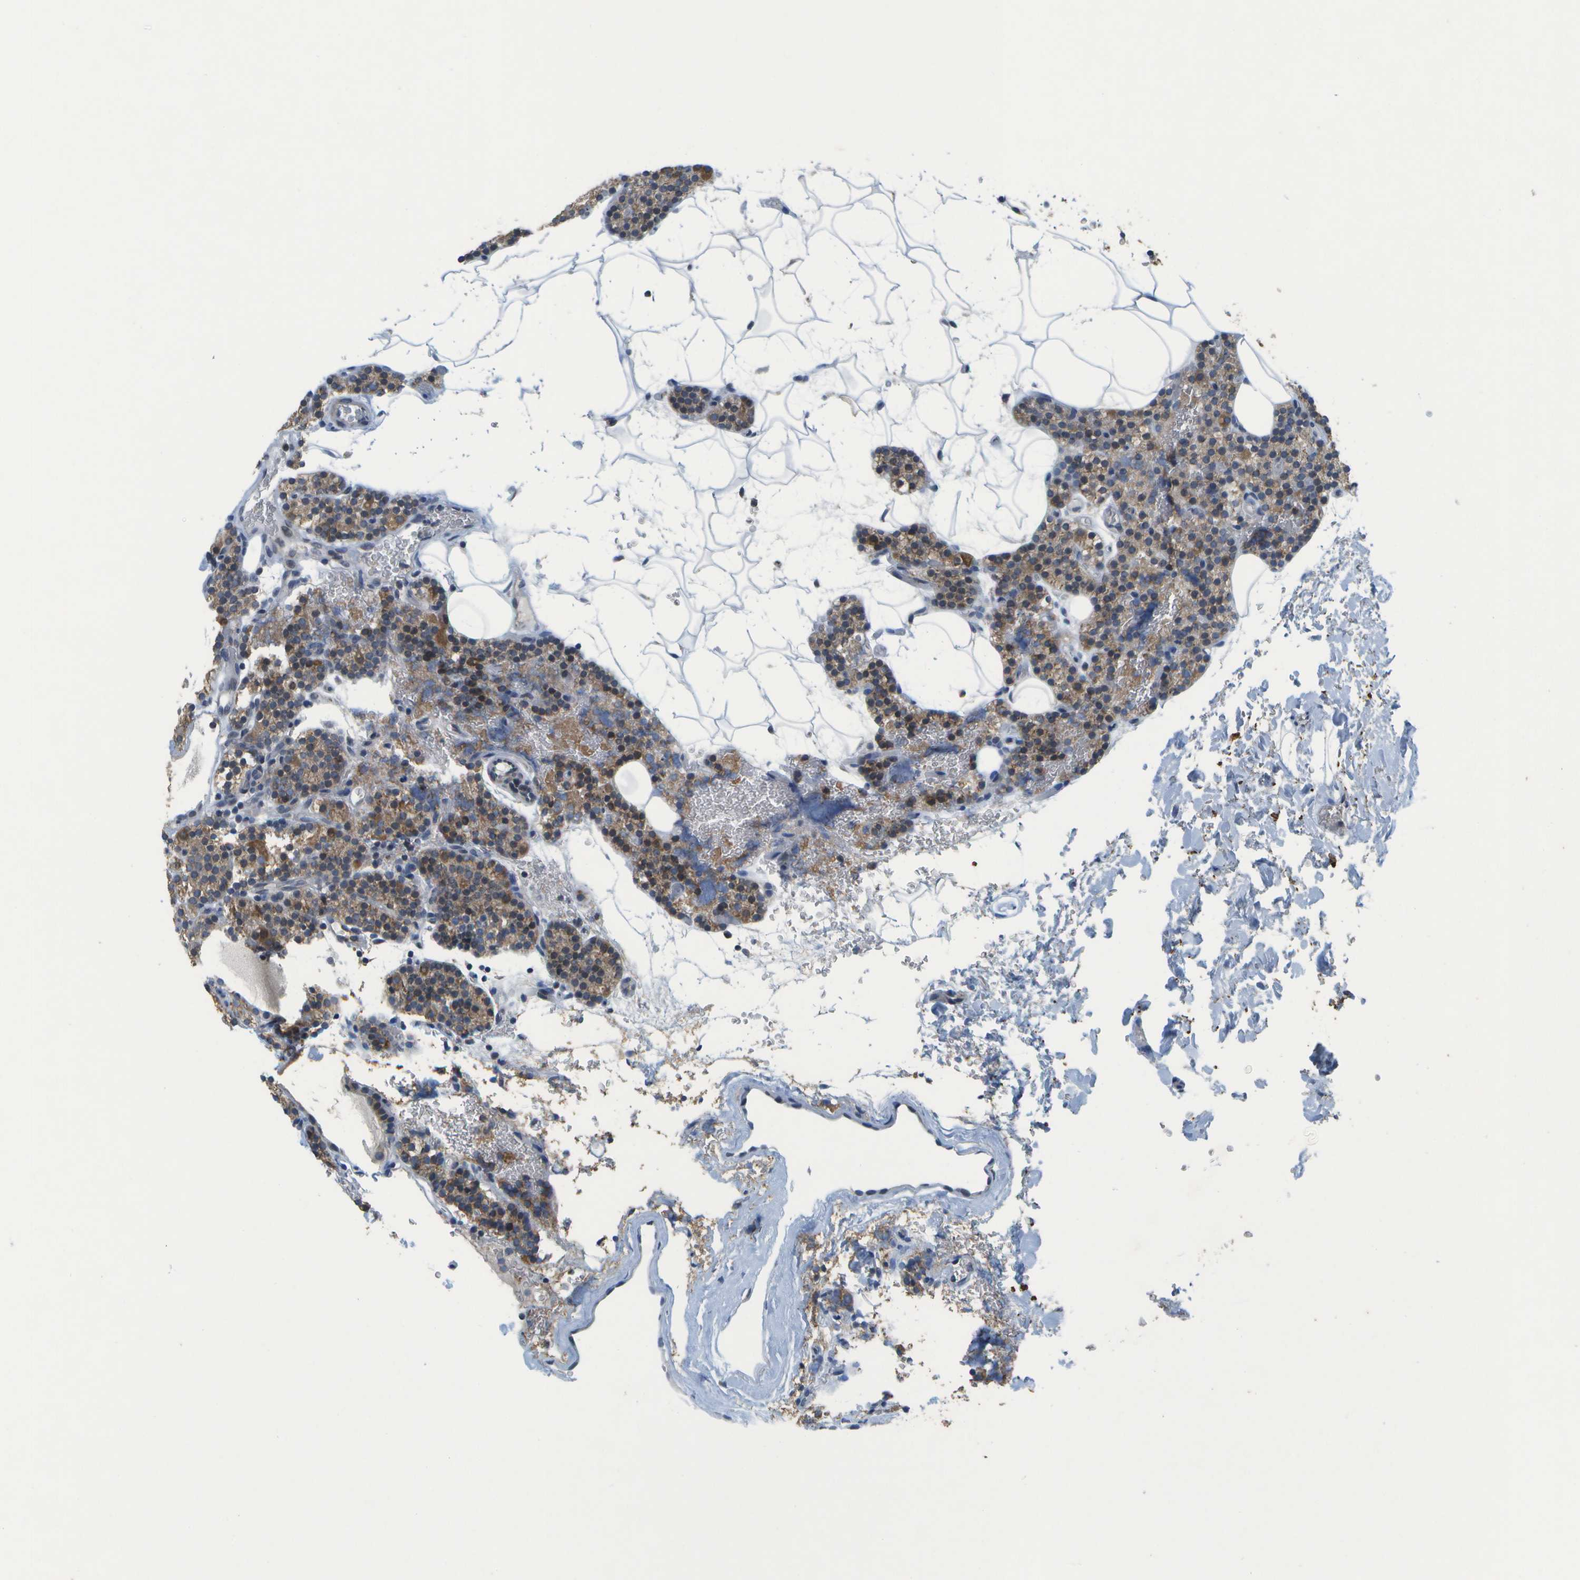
{"staining": {"intensity": "moderate", "quantity": ">75%", "location": "cytoplasmic/membranous,nuclear"}, "tissue": "parathyroid gland", "cell_type": "Glandular cells", "image_type": "normal", "snomed": [{"axis": "morphology", "description": "Normal tissue, NOS"}, {"axis": "morphology", "description": "Inflammation chronic"}, {"axis": "morphology", "description": "Goiter, colloid"}, {"axis": "topography", "description": "Thyroid gland"}, {"axis": "topography", "description": "Parathyroid gland"}], "caption": "Immunohistochemistry histopathology image of unremarkable parathyroid gland stained for a protein (brown), which shows medium levels of moderate cytoplasmic/membranous,nuclear staining in about >75% of glandular cells.", "gene": "HADHA", "patient": {"sex": "male", "age": 65}}